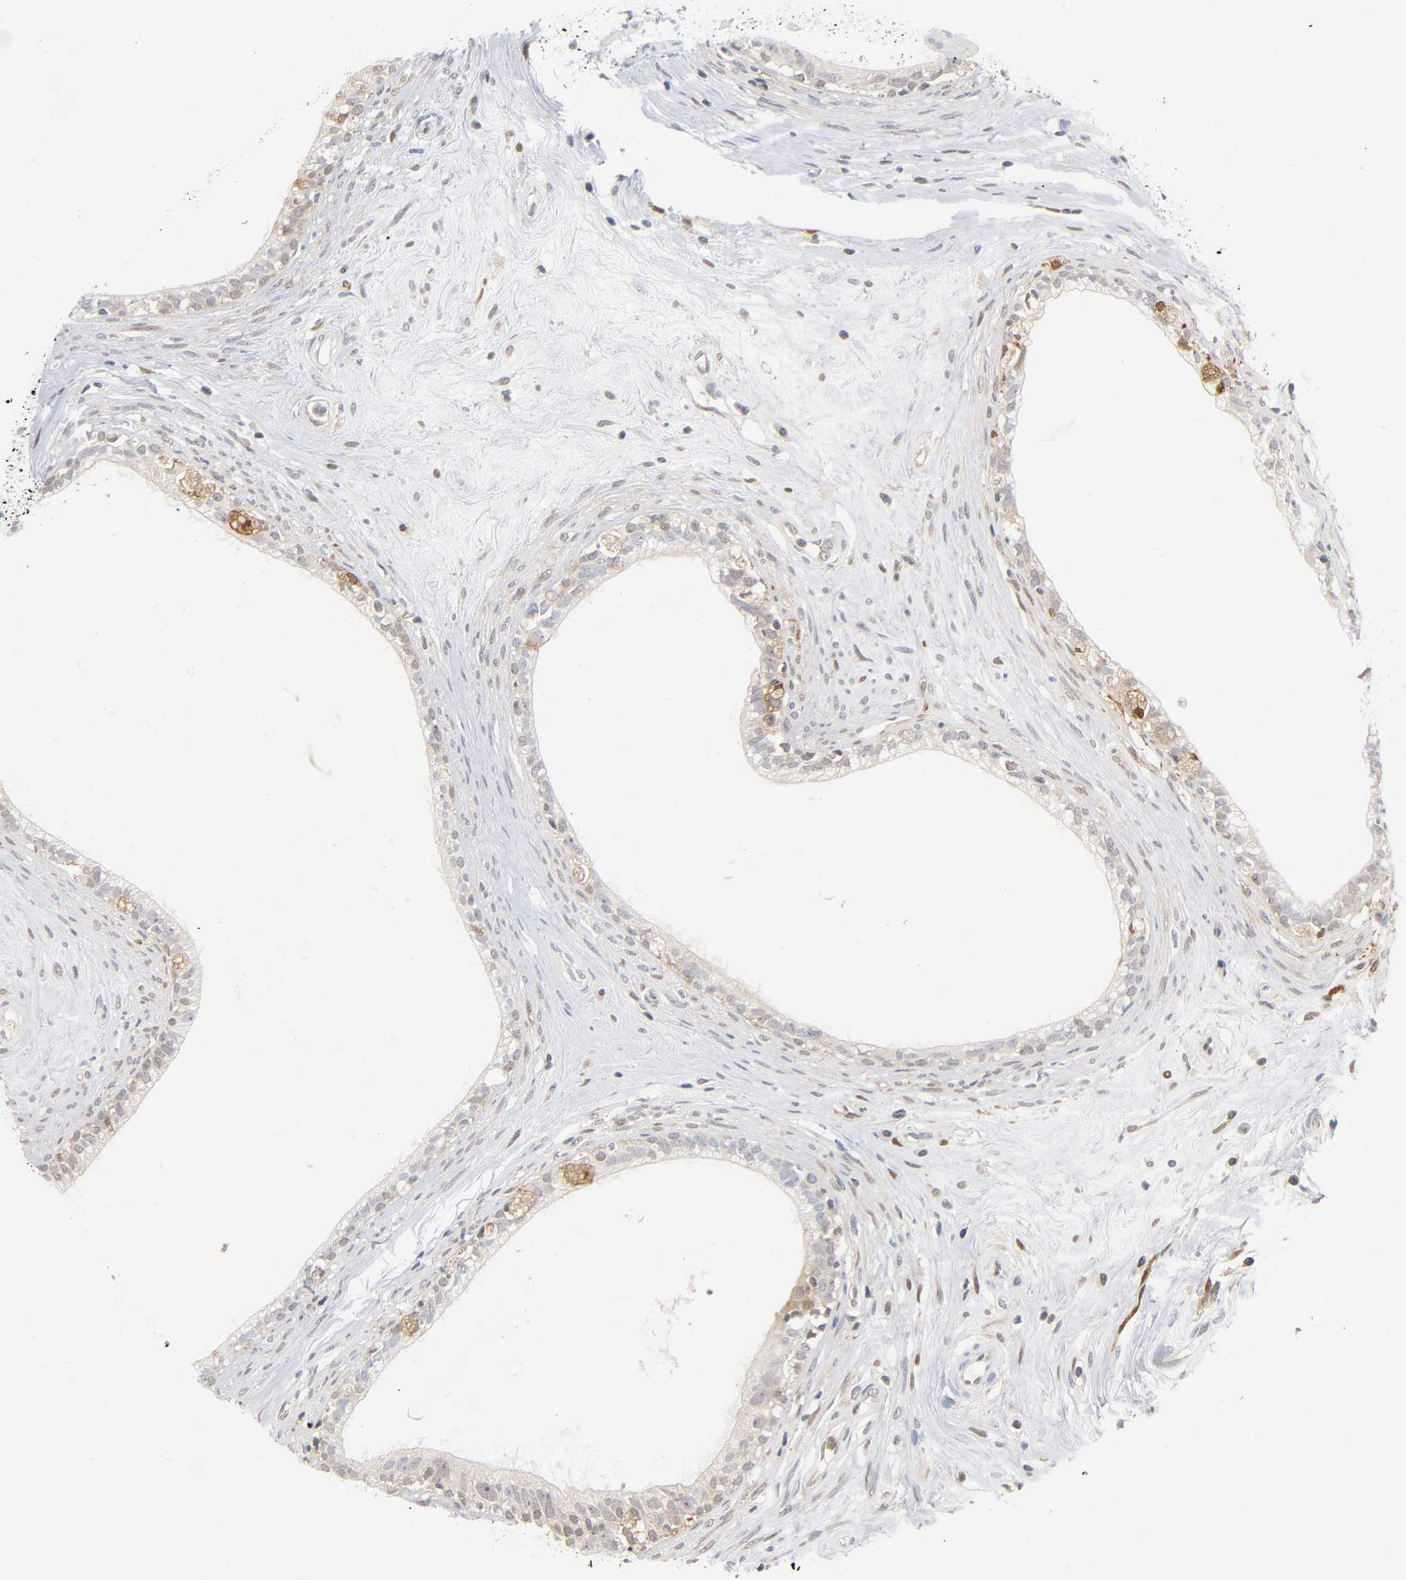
{"staining": {"intensity": "moderate", "quantity": "25%-75%", "location": "cytoplasmic/membranous"}, "tissue": "epididymis", "cell_type": "Glandular cells", "image_type": "normal", "snomed": [{"axis": "morphology", "description": "Normal tissue, NOS"}, {"axis": "morphology", "description": "Inflammation, NOS"}, {"axis": "topography", "description": "Epididymis"}], "caption": "Immunohistochemical staining of benign human epididymis shows medium levels of moderate cytoplasmic/membranous staining in approximately 25%-75% of glandular cells.", "gene": "DFFB", "patient": {"sex": "male", "age": 84}}